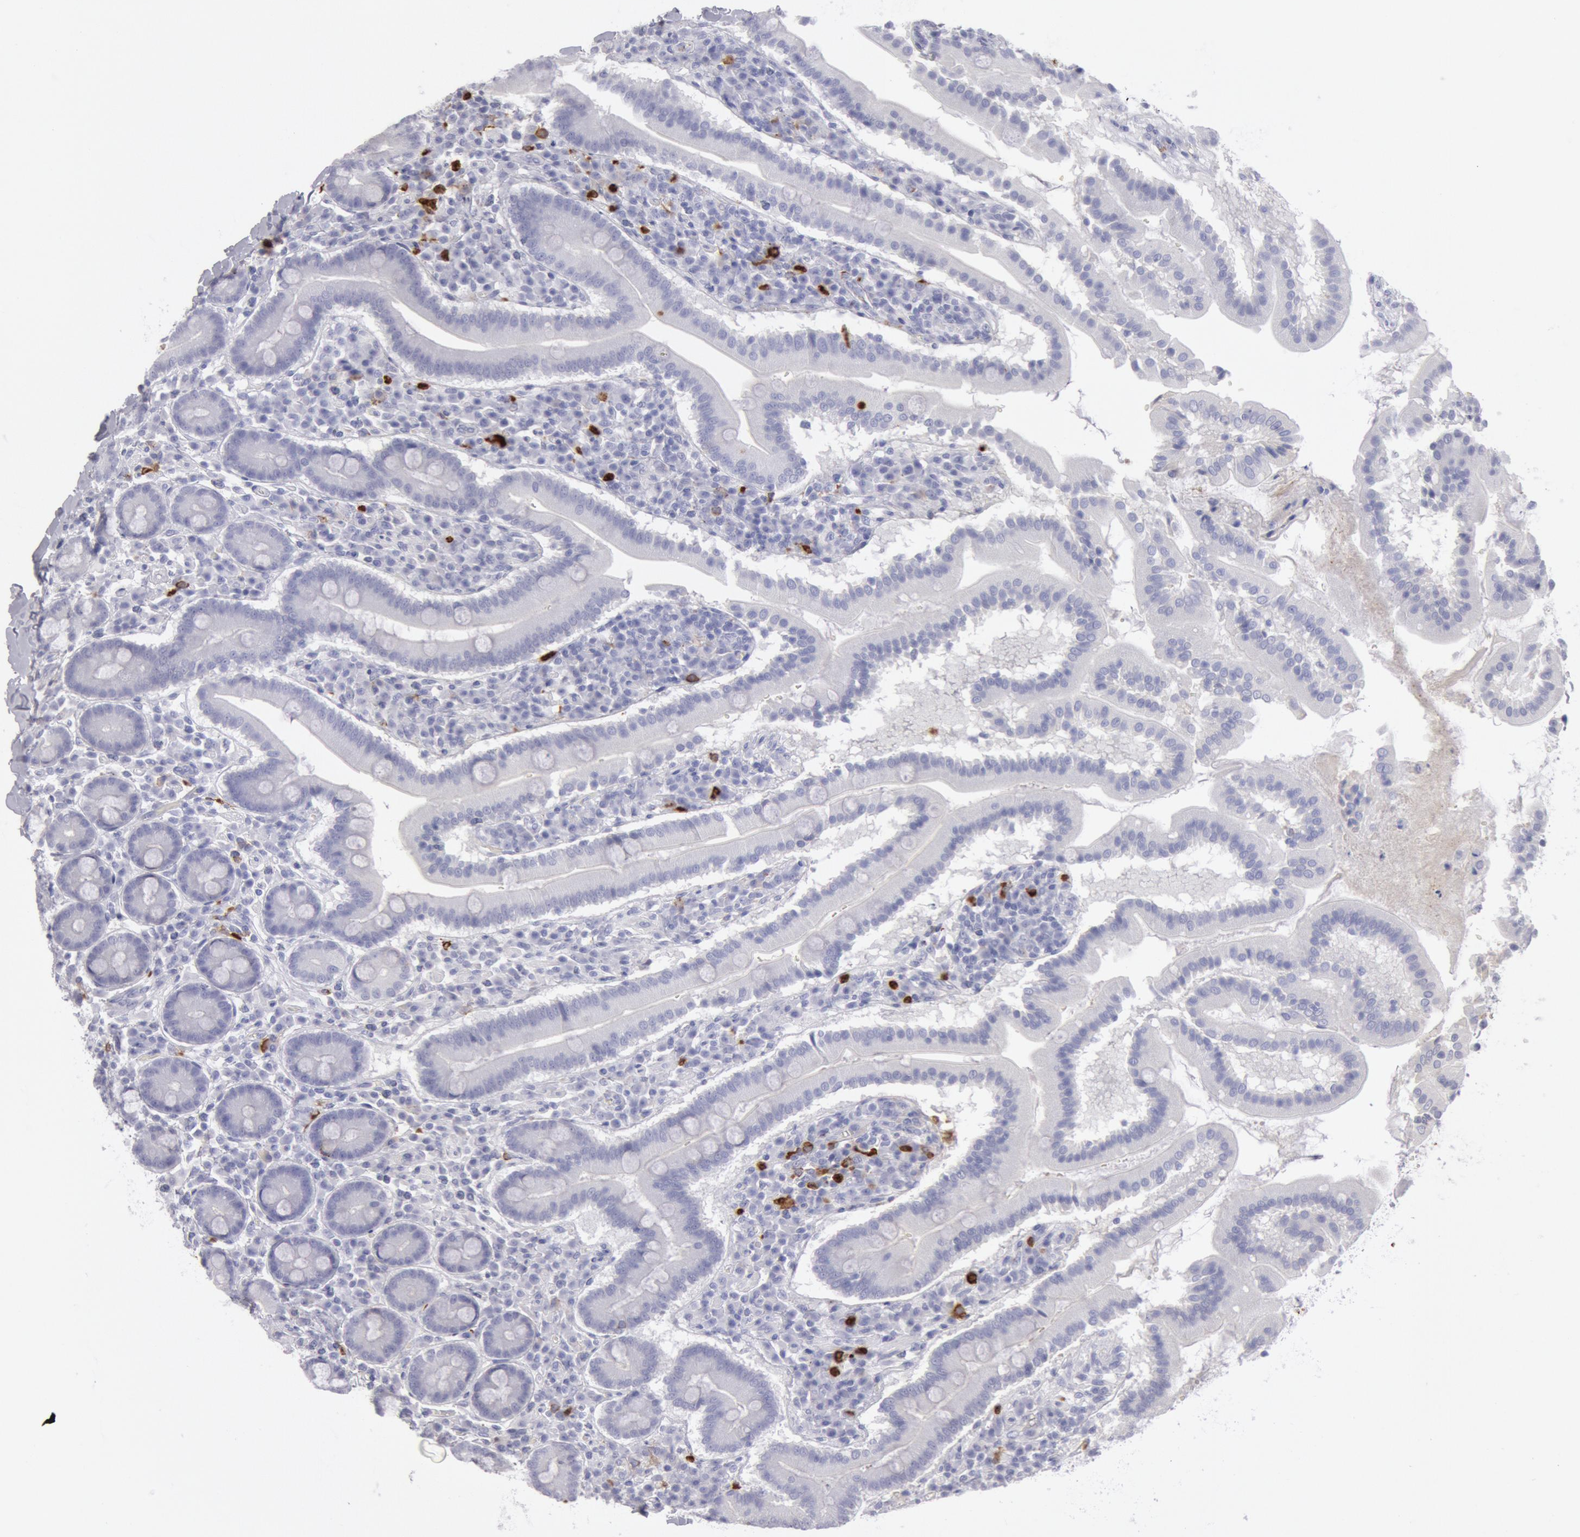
{"staining": {"intensity": "negative", "quantity": "none", "location": "none"}, "tissue": "duodenum", "cell_type": "Glandular cells", "image_type": "normal", "snomed": [{"axis": "morphology", "description": "Normal tissue, NOS"}, {"axis": "topography", "description": "Duodenum"}], "caption": "This is an IHC image of benign human duodenum. There is no staining in glandular cells.", "gene": "FCN1", "patient": {"sex": "male", "age": 50}}